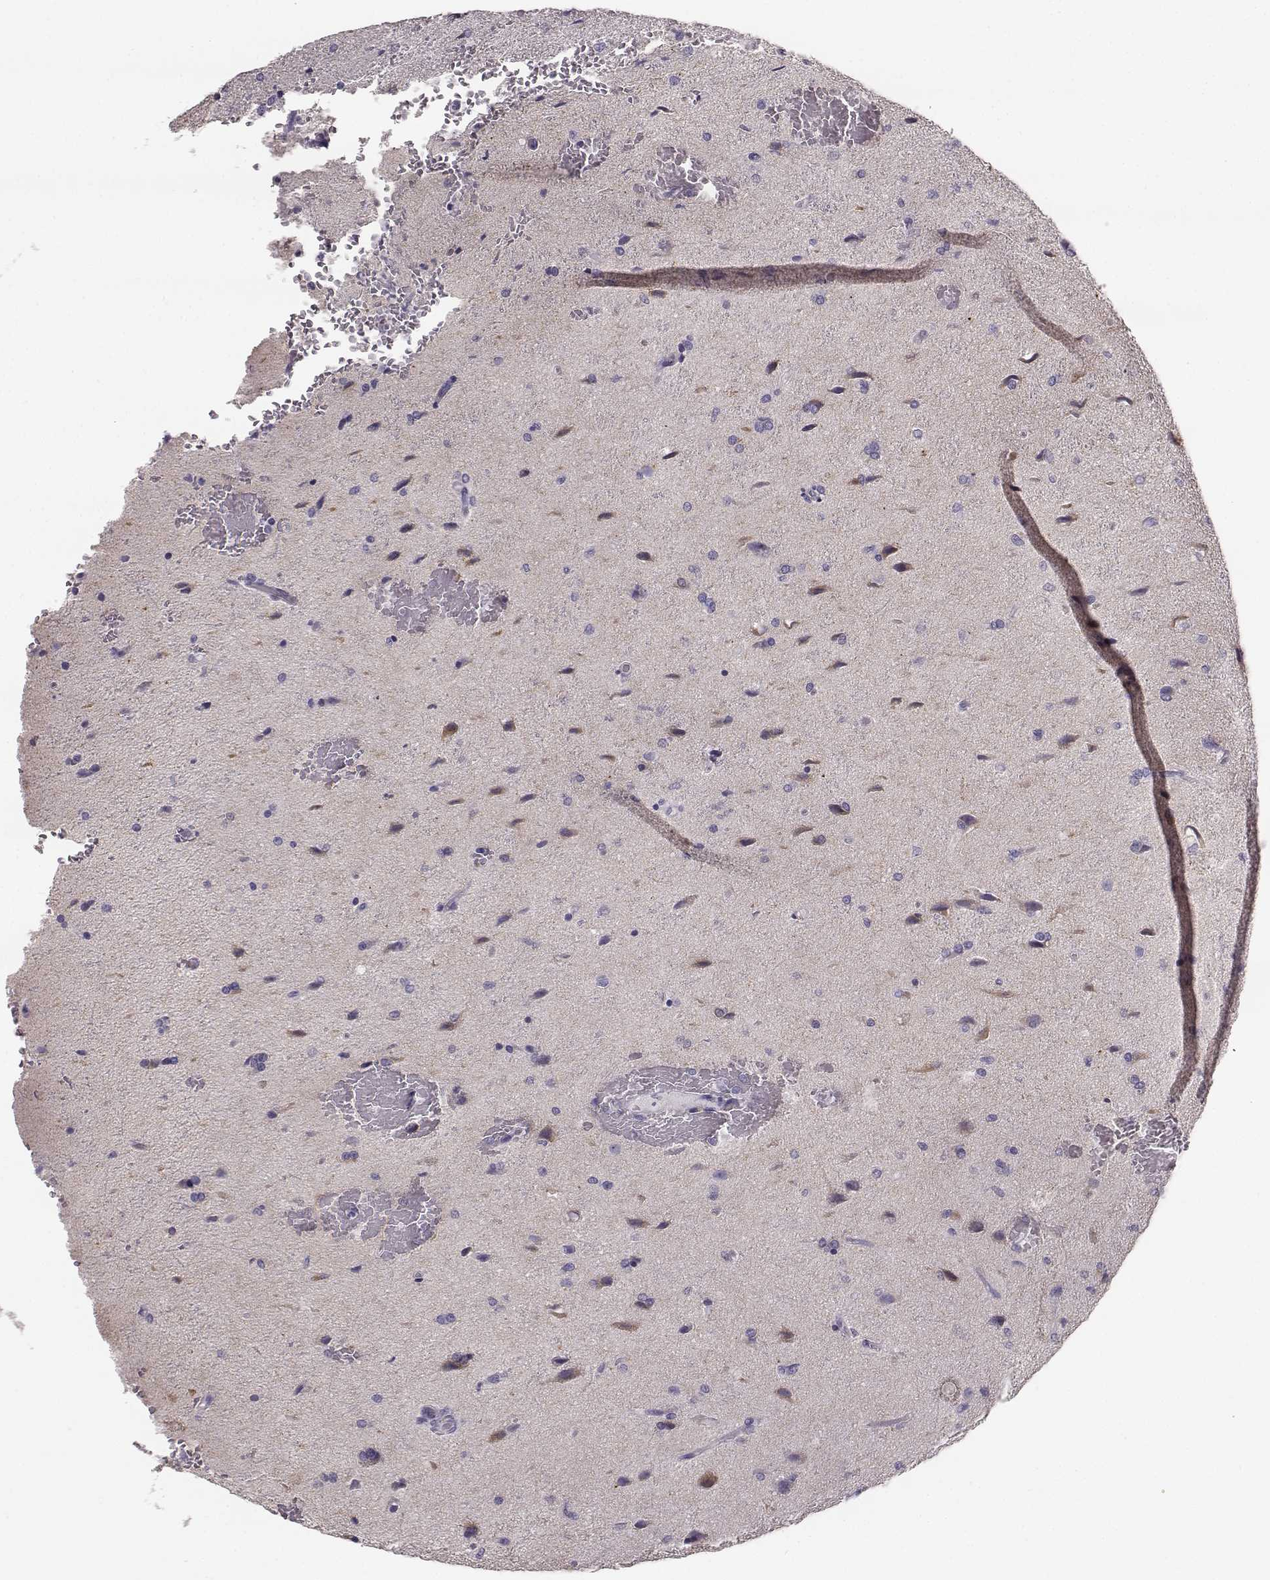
{"staining": {"intensity": "negative", "quantity": "none", "location": "none"}, "tissue": "glioma", "cell_type": "Tumor cells", "image_type": "cancer", "snomed": [{"axis": "morphology", "description": "Glioma, malignant, High grade"}, {"axis": "topography", "description": "Brain"}], "caption": "Human malignant glioma (high-grade) stained for a protein using IHC reveals no staining in tumor cells.", "gene": "NPTXR", "patient": {"sex": "male", "age": 68}}